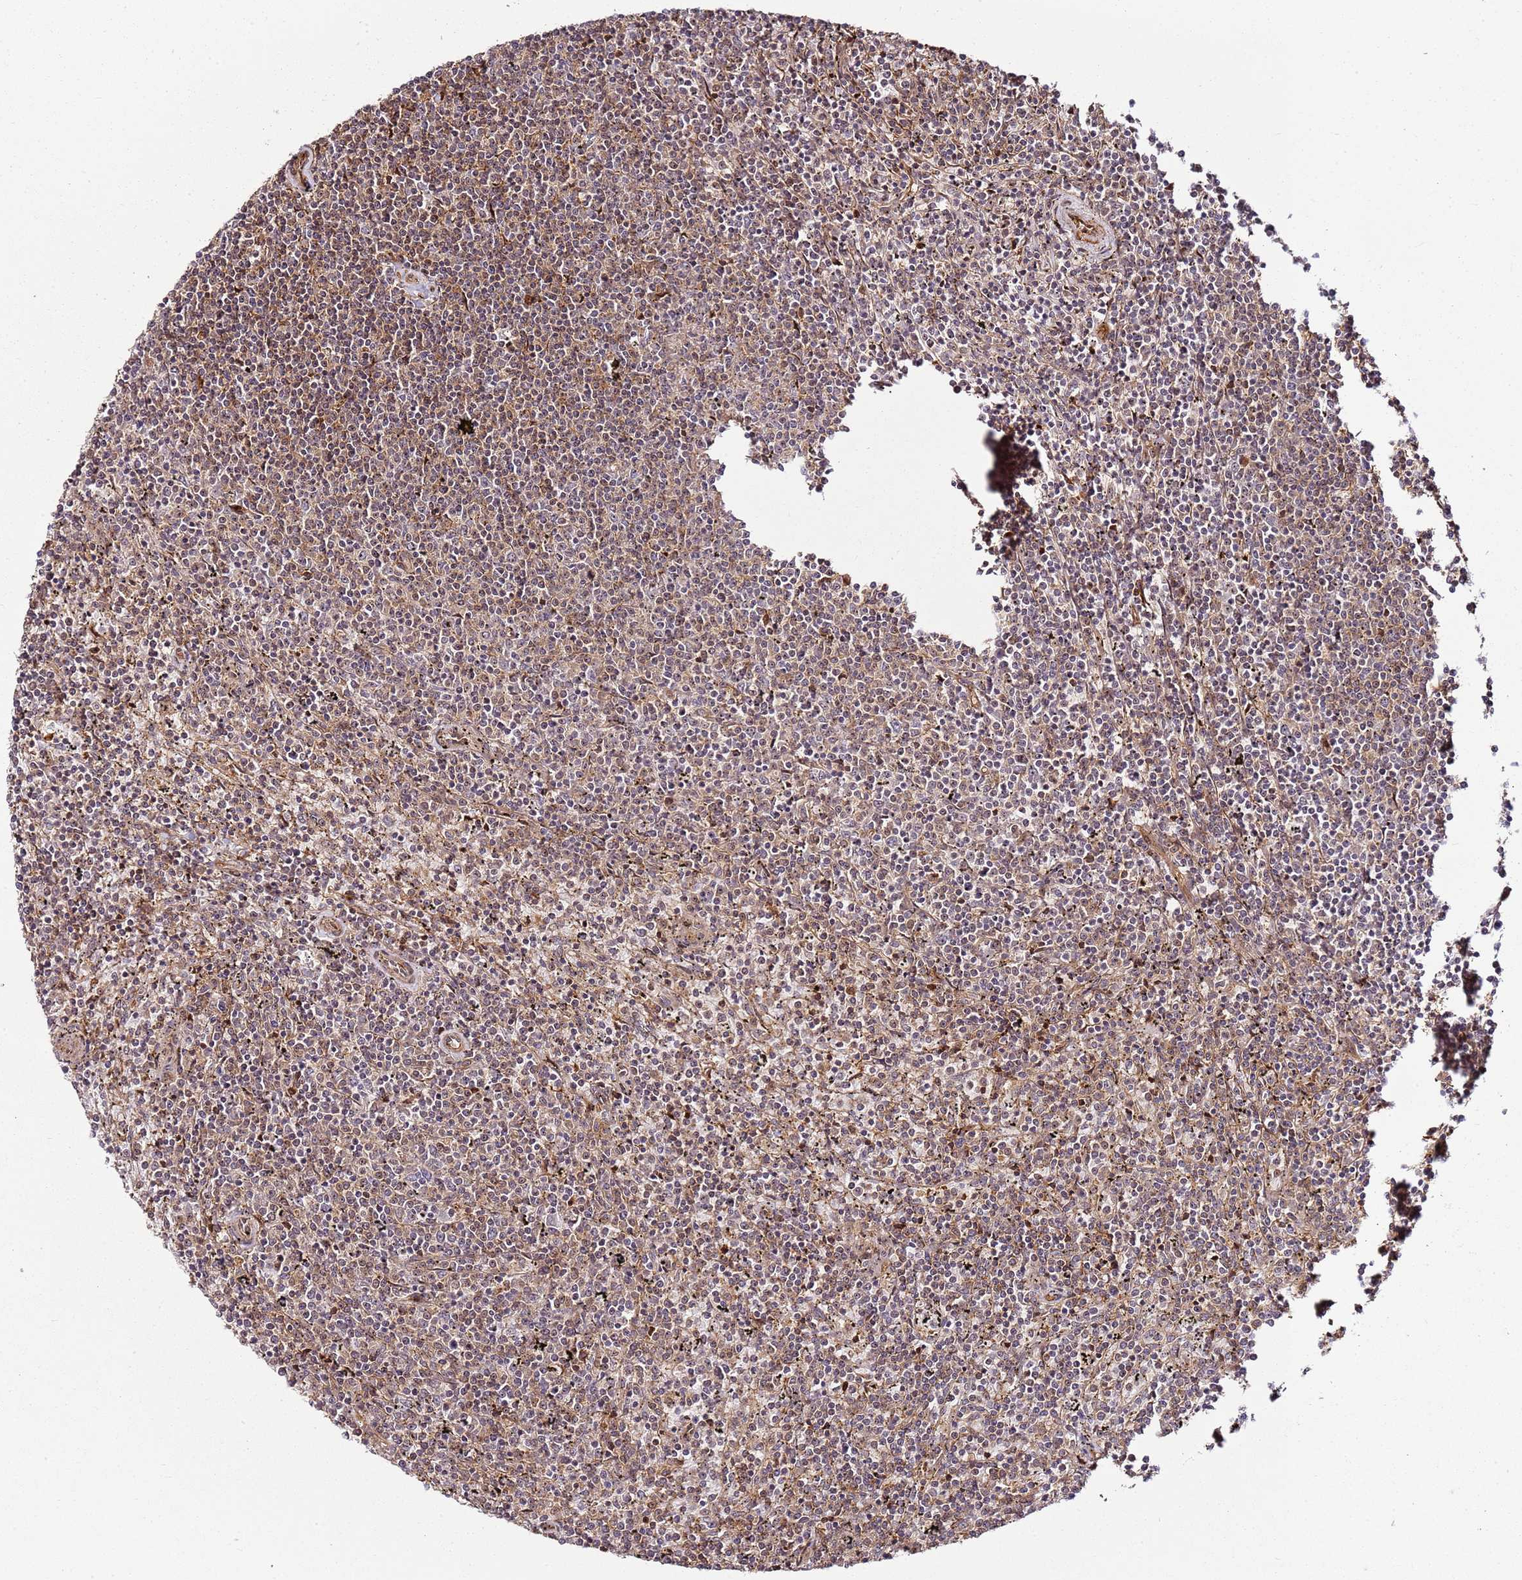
{"staining": {"intensity": "weak", "quantity": ">75%", "location": "cytoplasmic/membranous"}, "tissue": "lymphoma", "cell_type": "Tumor cells", "image_type": "cancer", "snomed": [{"axis": "morphology", "description": "Malignant lymphoma, non-Hodgkin's type, Low grade"}, {"axis": "topography", "description": "Spleen"}], "caption": "High-power microscopy captured an immunohistochemistry (IHC) micrograph of lymphoma, revealing weak cytoplasmic/membranous expression in about >75% of tumor cells. The protein of interest is shown in brown color, while the nuclei are stained blue.", "gene": "CCNYL1", "patient": {"sex": "female", "age": 50}}